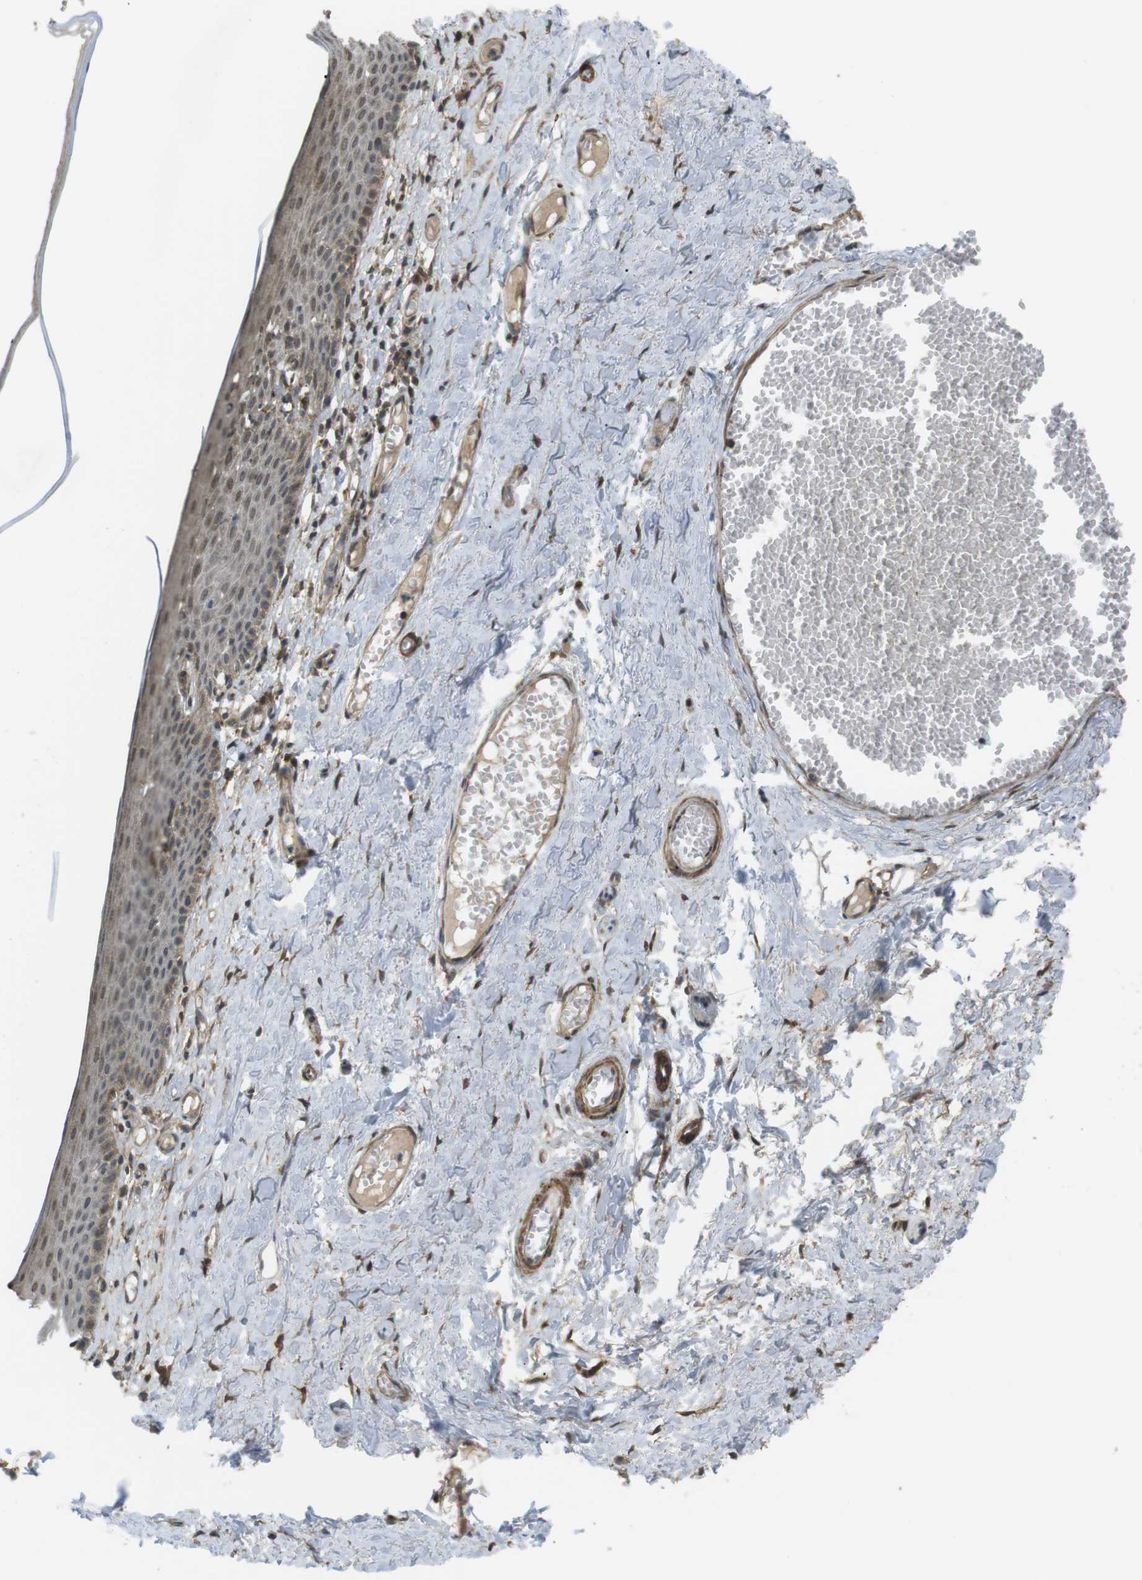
{"staining": {"intensity": "moderate", "quantity": "25%-75%", "location": "cytoplasmic/membranous"}, "tissue": "skin", "cell_type": "Epidermal cells", "image_type": "normal", "snomed": [{"axis": "morphology", "description": "Normal tissue, NOS"}, {"axis": "topography", "description": "Adipose tissue"}, {"axis": "topography", "description": "Vascular tissue"}, {"axis": "topography", "description": "Anal"}, {"axis": "topography", "description": "Peripheral nerve tissue"}], "caption": "Immunohistochemistry of unremarkable human skin demonstrates medium levels of moderate cytoplasmic/membranous expression in approximately 25%-75% of epidermal cells. (DAB IHC with brightfield microscopy, high magnification).", "gene": "KANK2", "patient": {"sex": "female", "age": 54}}